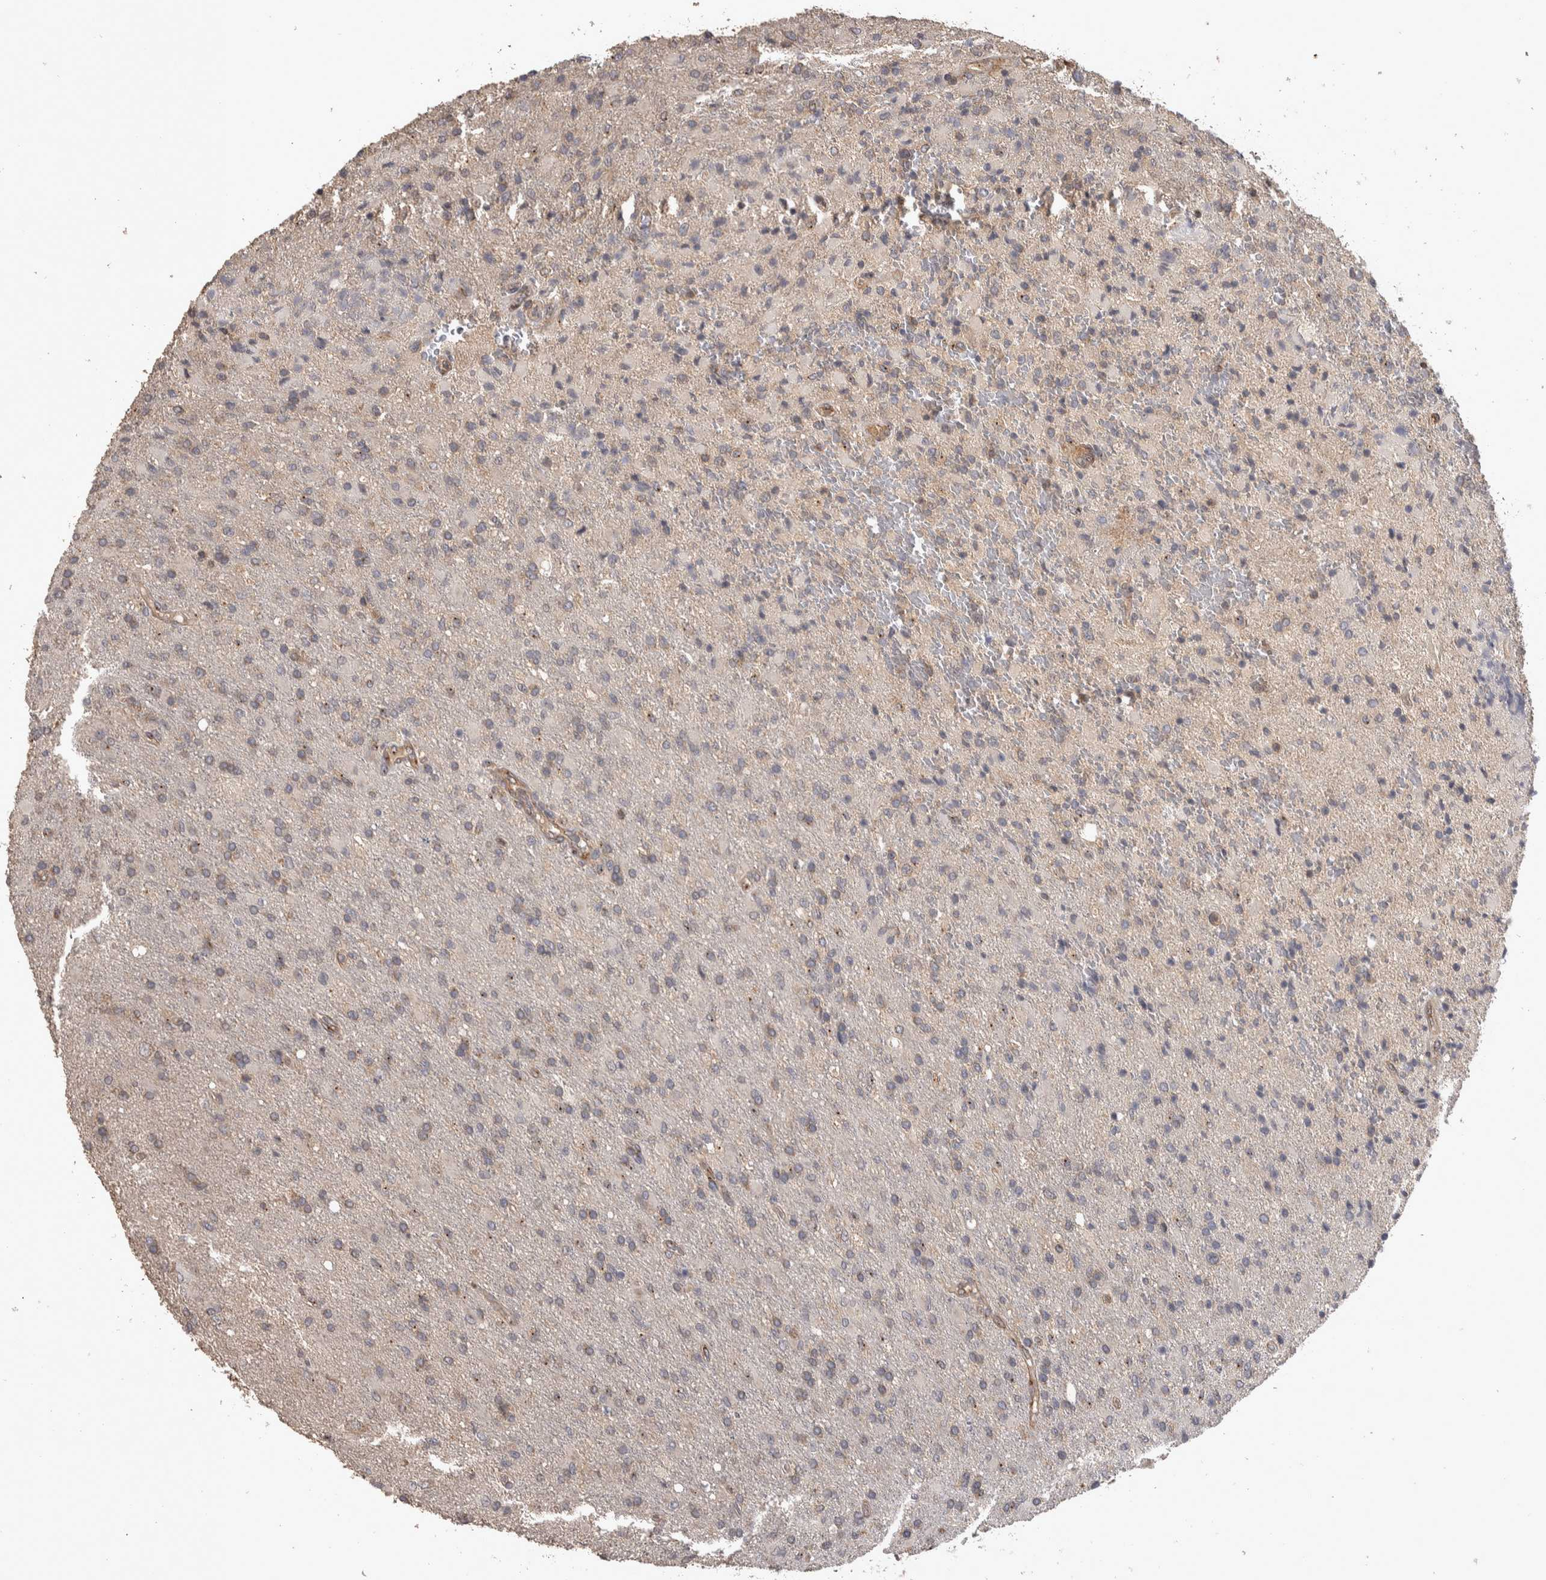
{"staining": {"intensity": "weak", "quantity": "<25%", "location": "cytoplasmic/membranous"}, "tissue": "glioma", "cell_type": "Tumor cells", "image_type": "cancer", "snomed": [{"axis": "morphology", "description": "Glioma, malignant, High grade"}, {"axis": "topography", "description": "Brain"}], "caption": "This is an immunohistochemistry histopathology image of human glioma. There is no expression in tumor cells.", "gene": "IFRD1", "patient": {"sex": "male", "age": 71}}